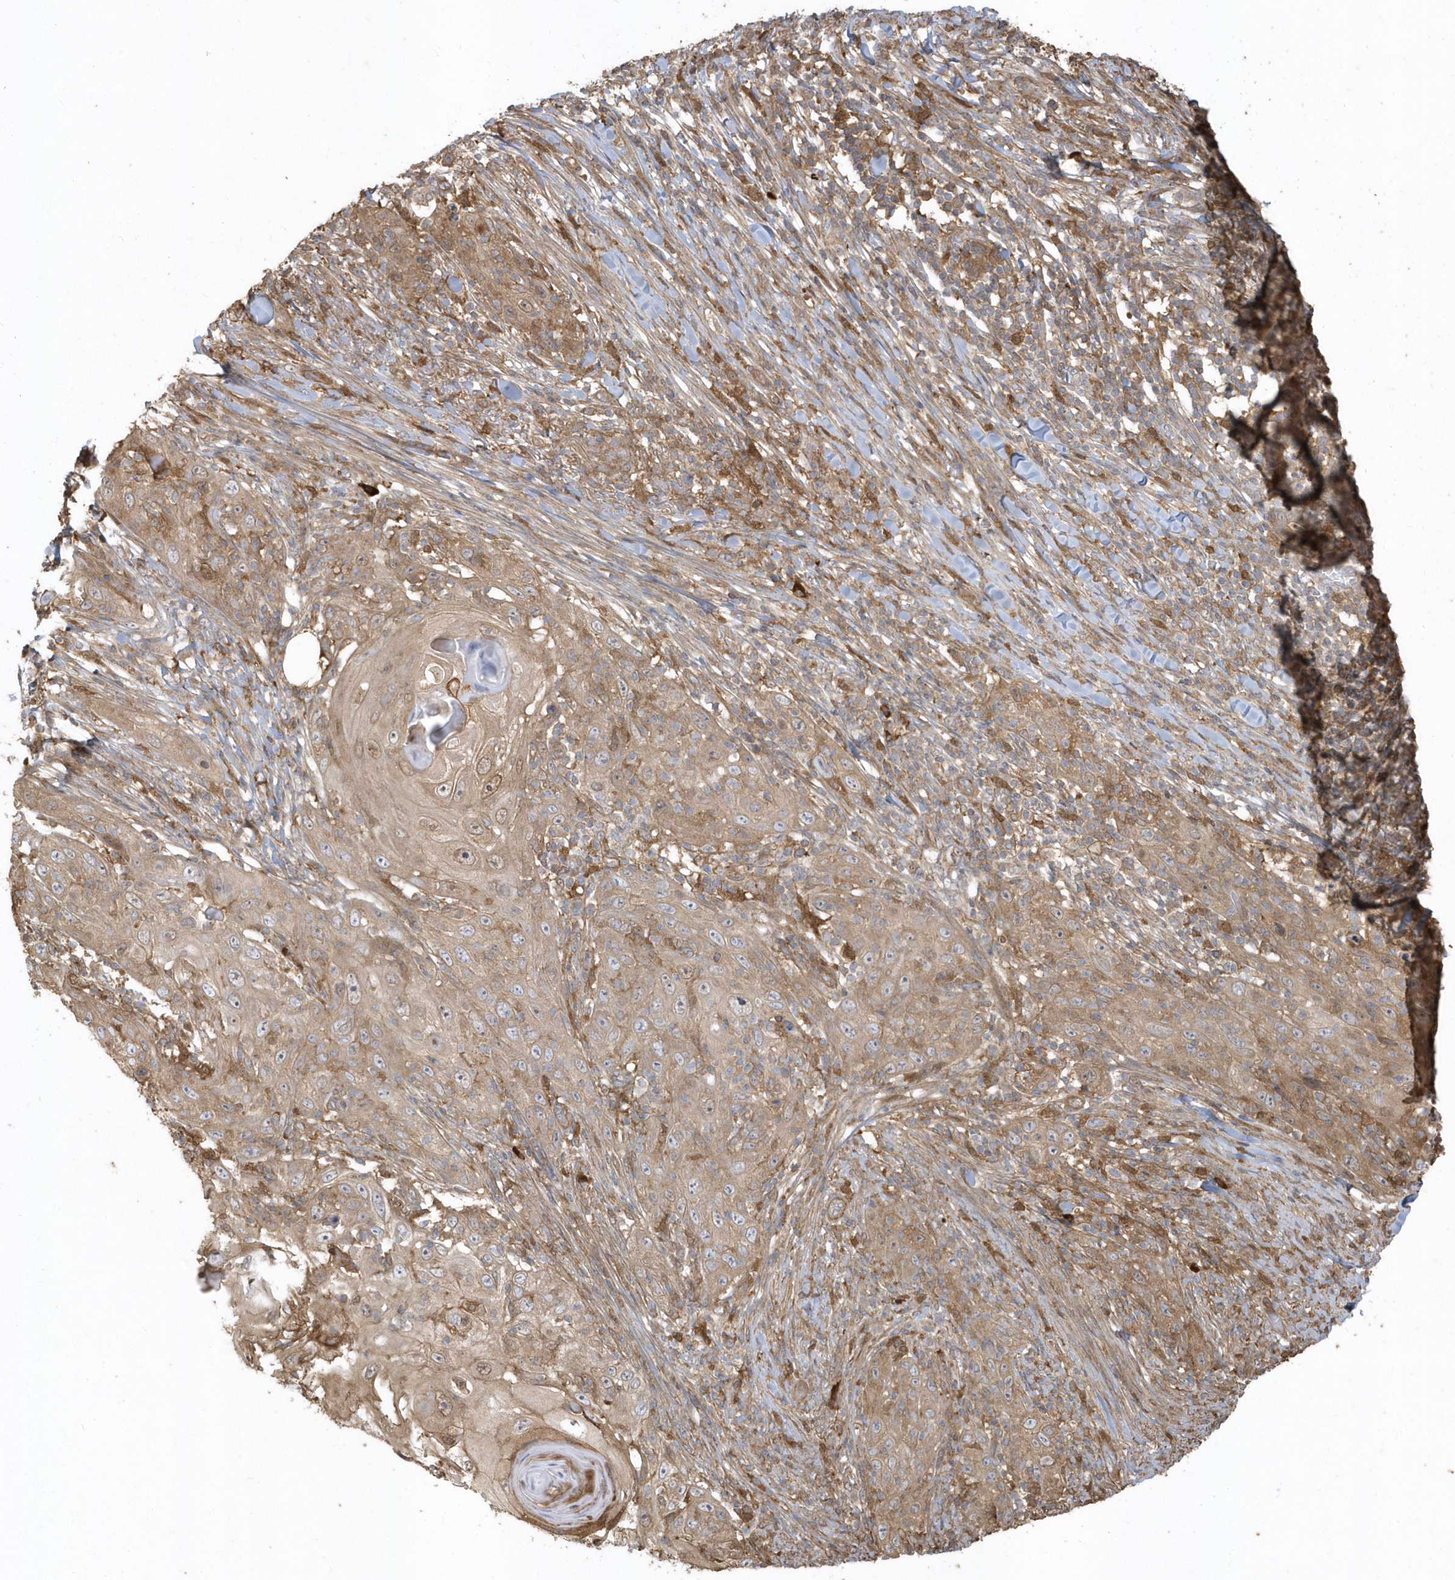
{"staining": {"intensity": "weak", "quantity": "25%-75%", "location": "cytoplasmic/membranous"}, "tissue": "skin cancer", "cell_type": "Tumor cells", "image_type": "cancer", "snomed": [{"axis": "morphology", "description": "Squamous cell carcinoma, NOS"}, {"axis": "topography", "description": "Skin"}], "caption": "Tumor cells show weak cytoplasmic/membranous expression in about 25%-75% of cells in squamous cell carcinoma (skin).", "gene": "HNMT", "patient": {"sex": "female", "age": 88}}